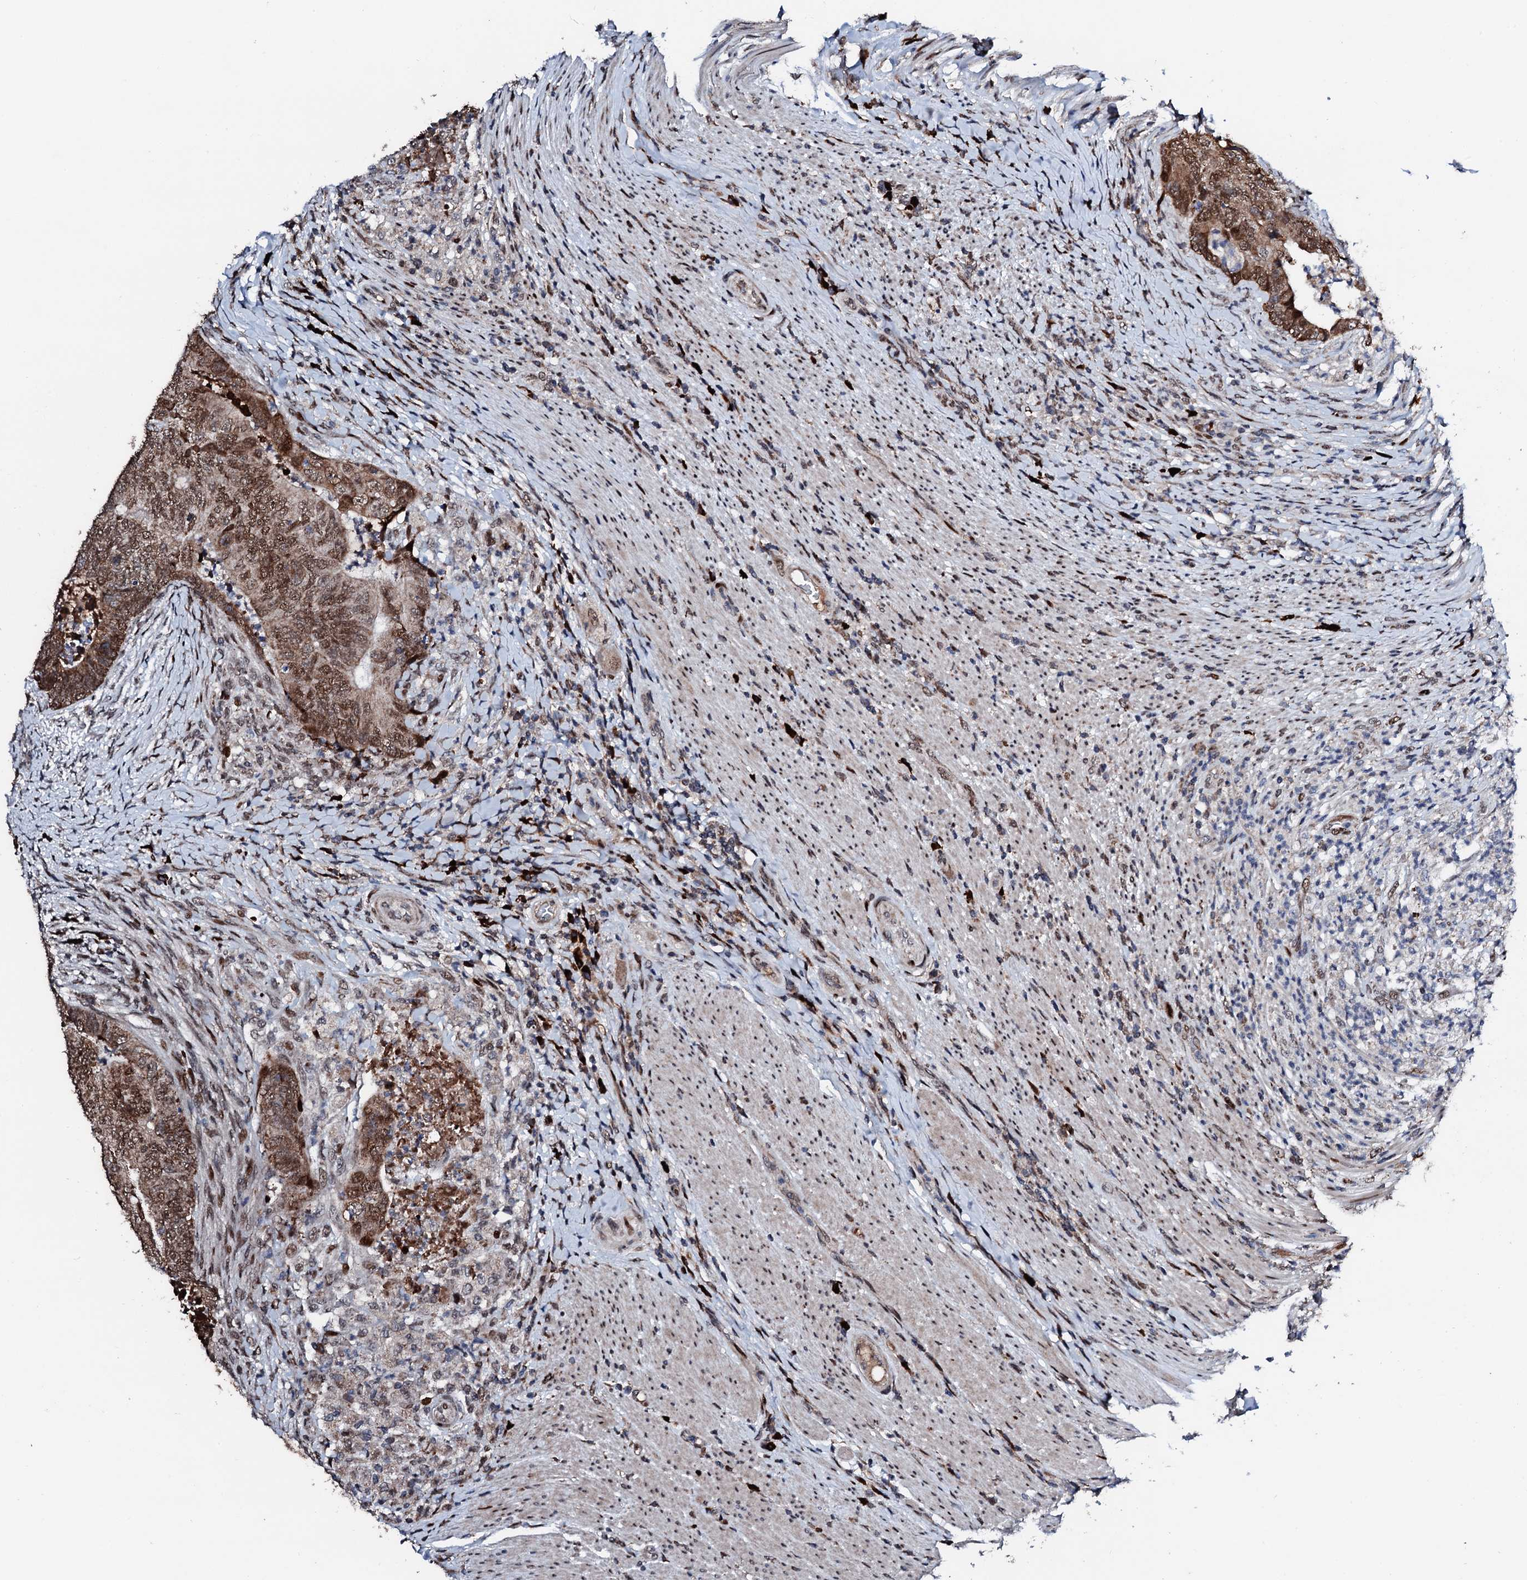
{"staining": {"intensity": "strong", "quantity": ">75%", "location": "cytoplasmic/membranous,nuclear"}, "tissue": "colorectal cancer", "cell_type": "Tumor cells", "image_type": "cancer", "snomed": [{"axis": "morphology", "description": "Adenocarcinoma, NOS"}, {"axis": "topography", "description": "Colon"}], "caption": "Tumor cells display high levels of strong cytoplasmic/membranous and nuclear staining in approximately >75% of cells in colorectal cancer.", "gene": "KIF18A", "patient": {"sex": "female", "age": 67}}